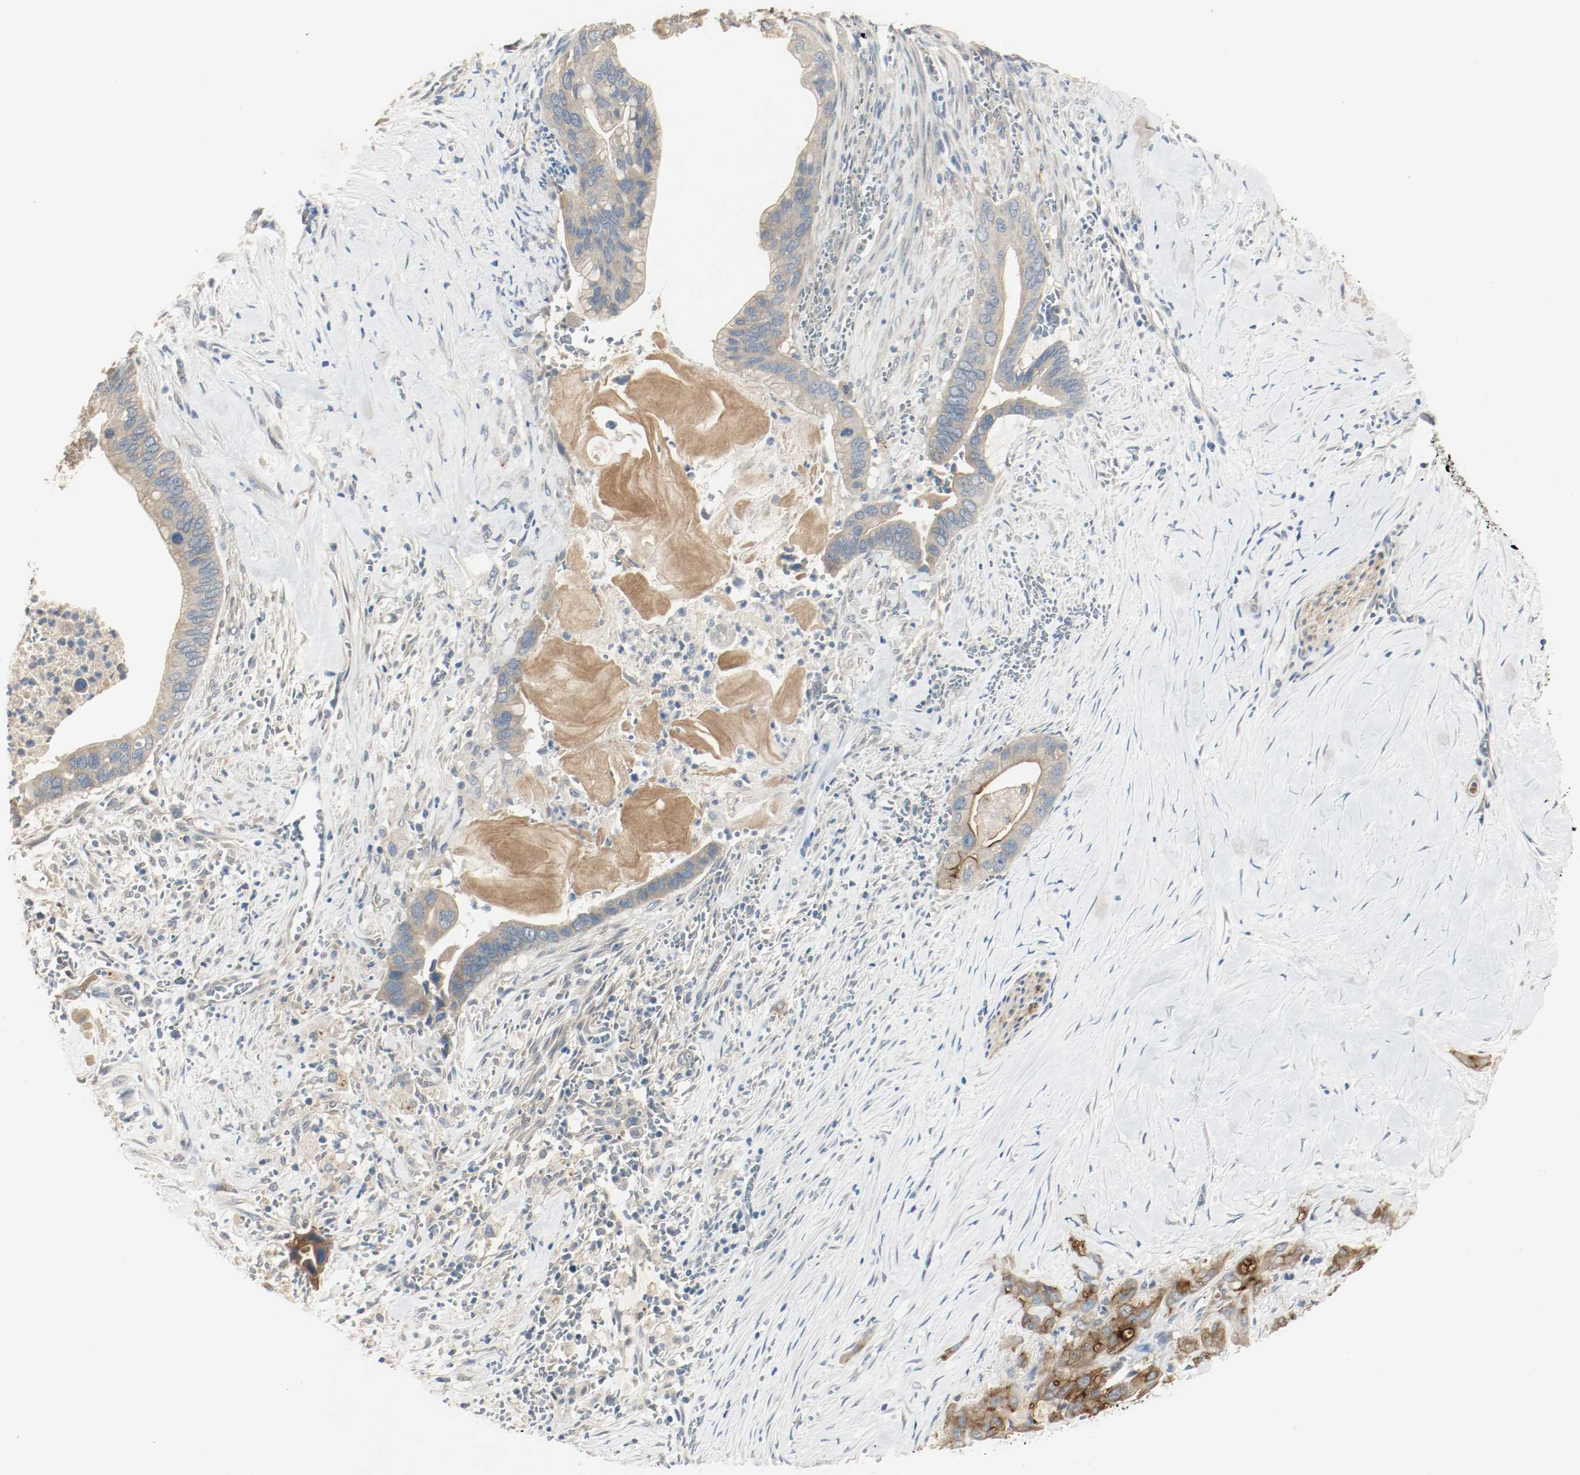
{"staining": {"intensity": "strong", "quantity": ">75%", "location": "cytoplasmic/membranous"}, "tissue": "pancreatic cancer", "cell_type": "Tumor cells", "image_type": "cancer", "snomed": [{"axis": "morphology", "description": "Adenocarcinoma, NOS"}, {"axis": "topography", "description": "Pancreas"}], "caption": "Pancreatic cancer was stained to show a protein in brown. There is high levels of strong cytoplasmic/membranous staining in approximately >75% of tumor cells.", "gene": "MELTF", "patient": {"sex": "male", "age": 59}}